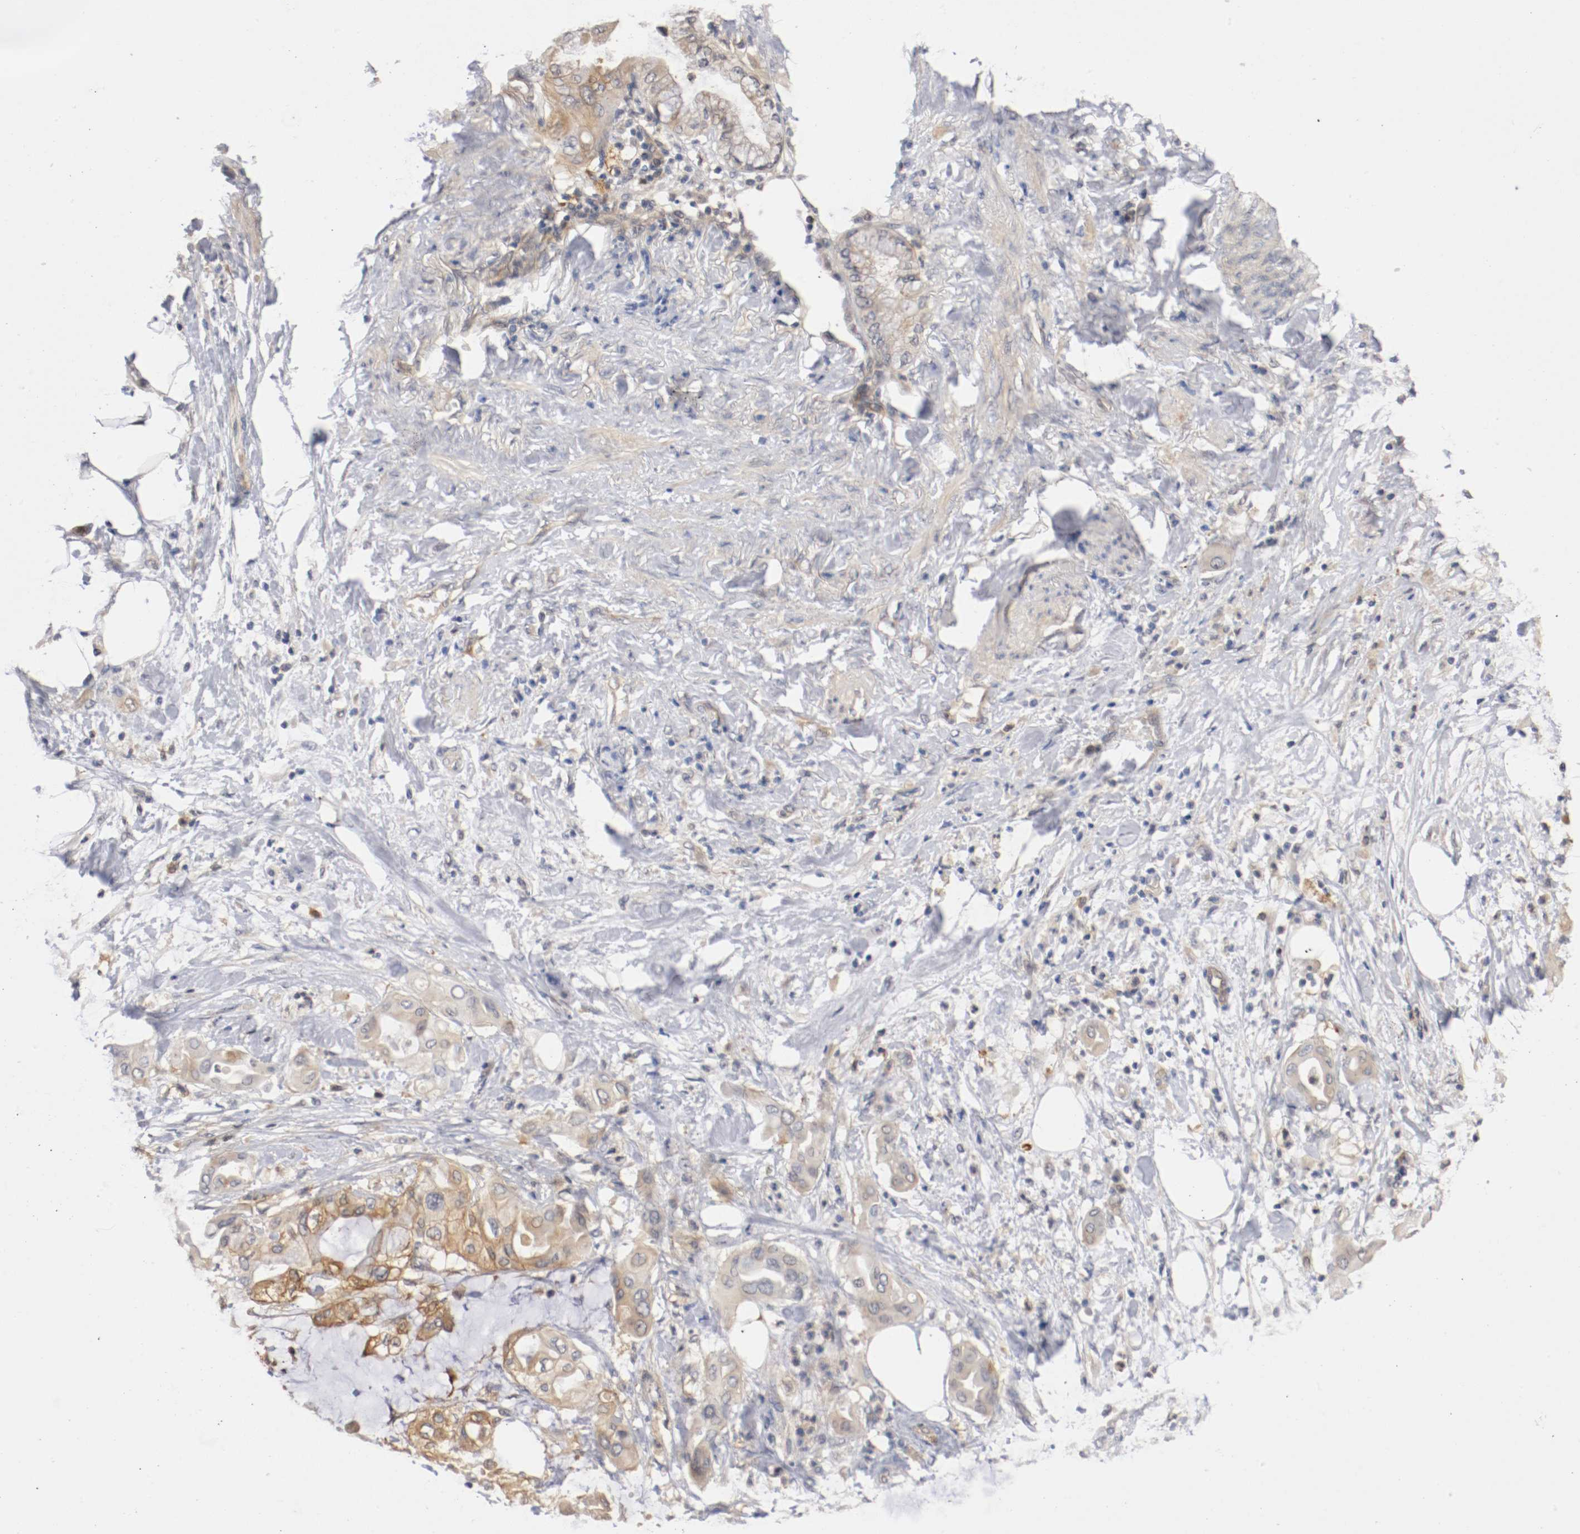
{"staining": {"intensity": "weak", "quantity": "25%-75%", "location": "cytoplasmic/membranous"}, "tissue": "pancreatic cancer", "cell_type": "Tumor cells", "image_type": "cancer", "snomed": [{"axis": "morphology", "description": "Adenocarcinoma, NOS"}, {"axis": "morphology", "description": "Adenocarcinoma, metastatic, NOS"}, {"axis": "topography", "description": "Lymph node"}, {"axis": "topography", "description": "Pancreas"}, {"axis": "topography", "description": "Duodenum"}], "caption": "Tumor cells show low levels of weak cytoplasmic/membranous expression in about 25%-75% of cells in human pancreatic adenocarcinoma.", "gene": "RBM23", "patient": {"sex": "female", "age": 64}}